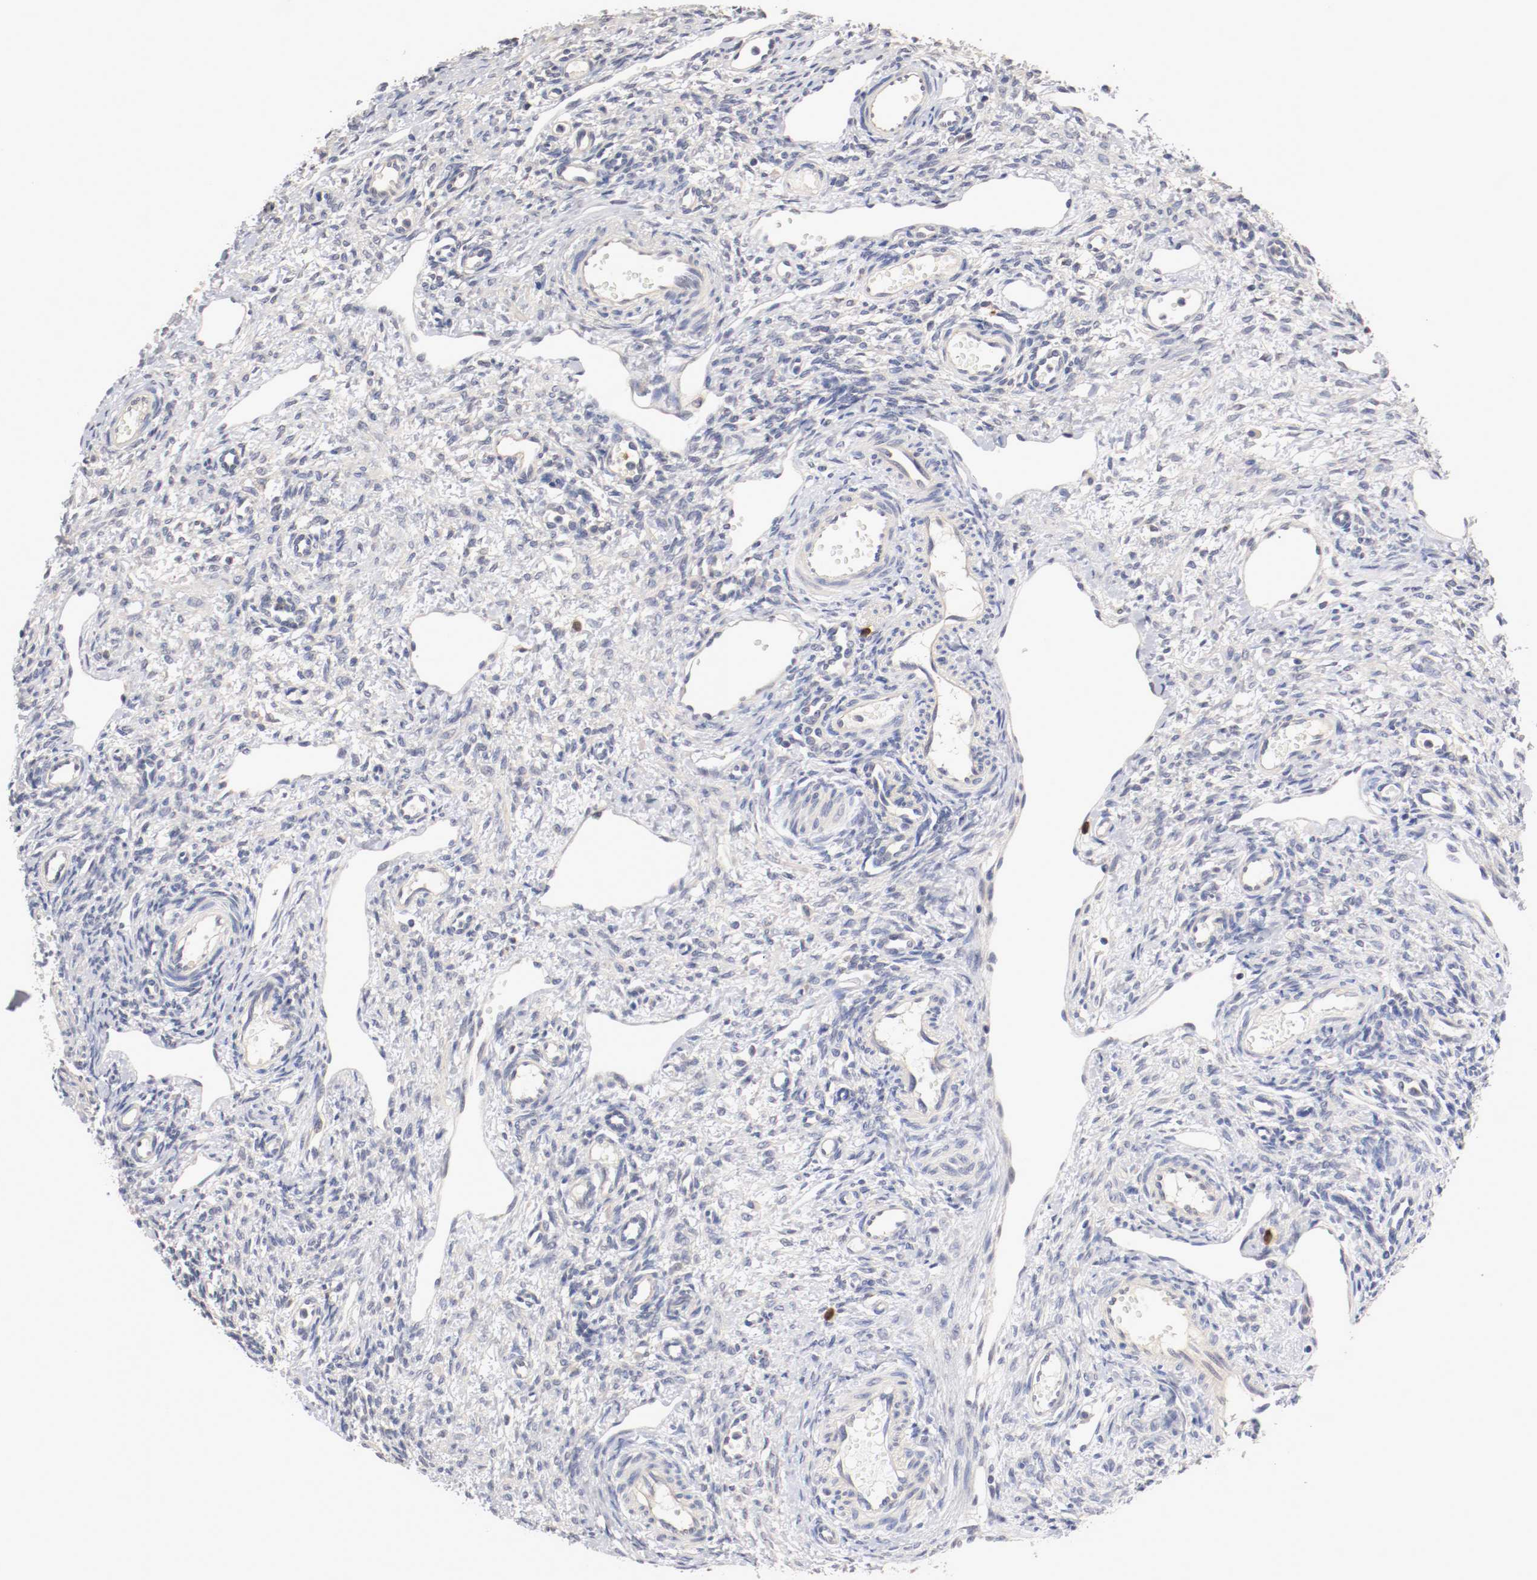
{"staining": {"intensity": "negative", "quantity": "none", "location": "none"}, "tissue": "ovary", "cell_type": "Ovarian stroma cells", "image_type": "normal", "snomed": [{"axis": "morphology", "description": "Normal tissue, NOS"}, {"axis": "topography", "description": "Ovary"}], "caption": "There is no significant positivity in ovarian stroma cells of ovary.", "gene": "CEBPE", "patient": {"sex": "female", "age": 33}}